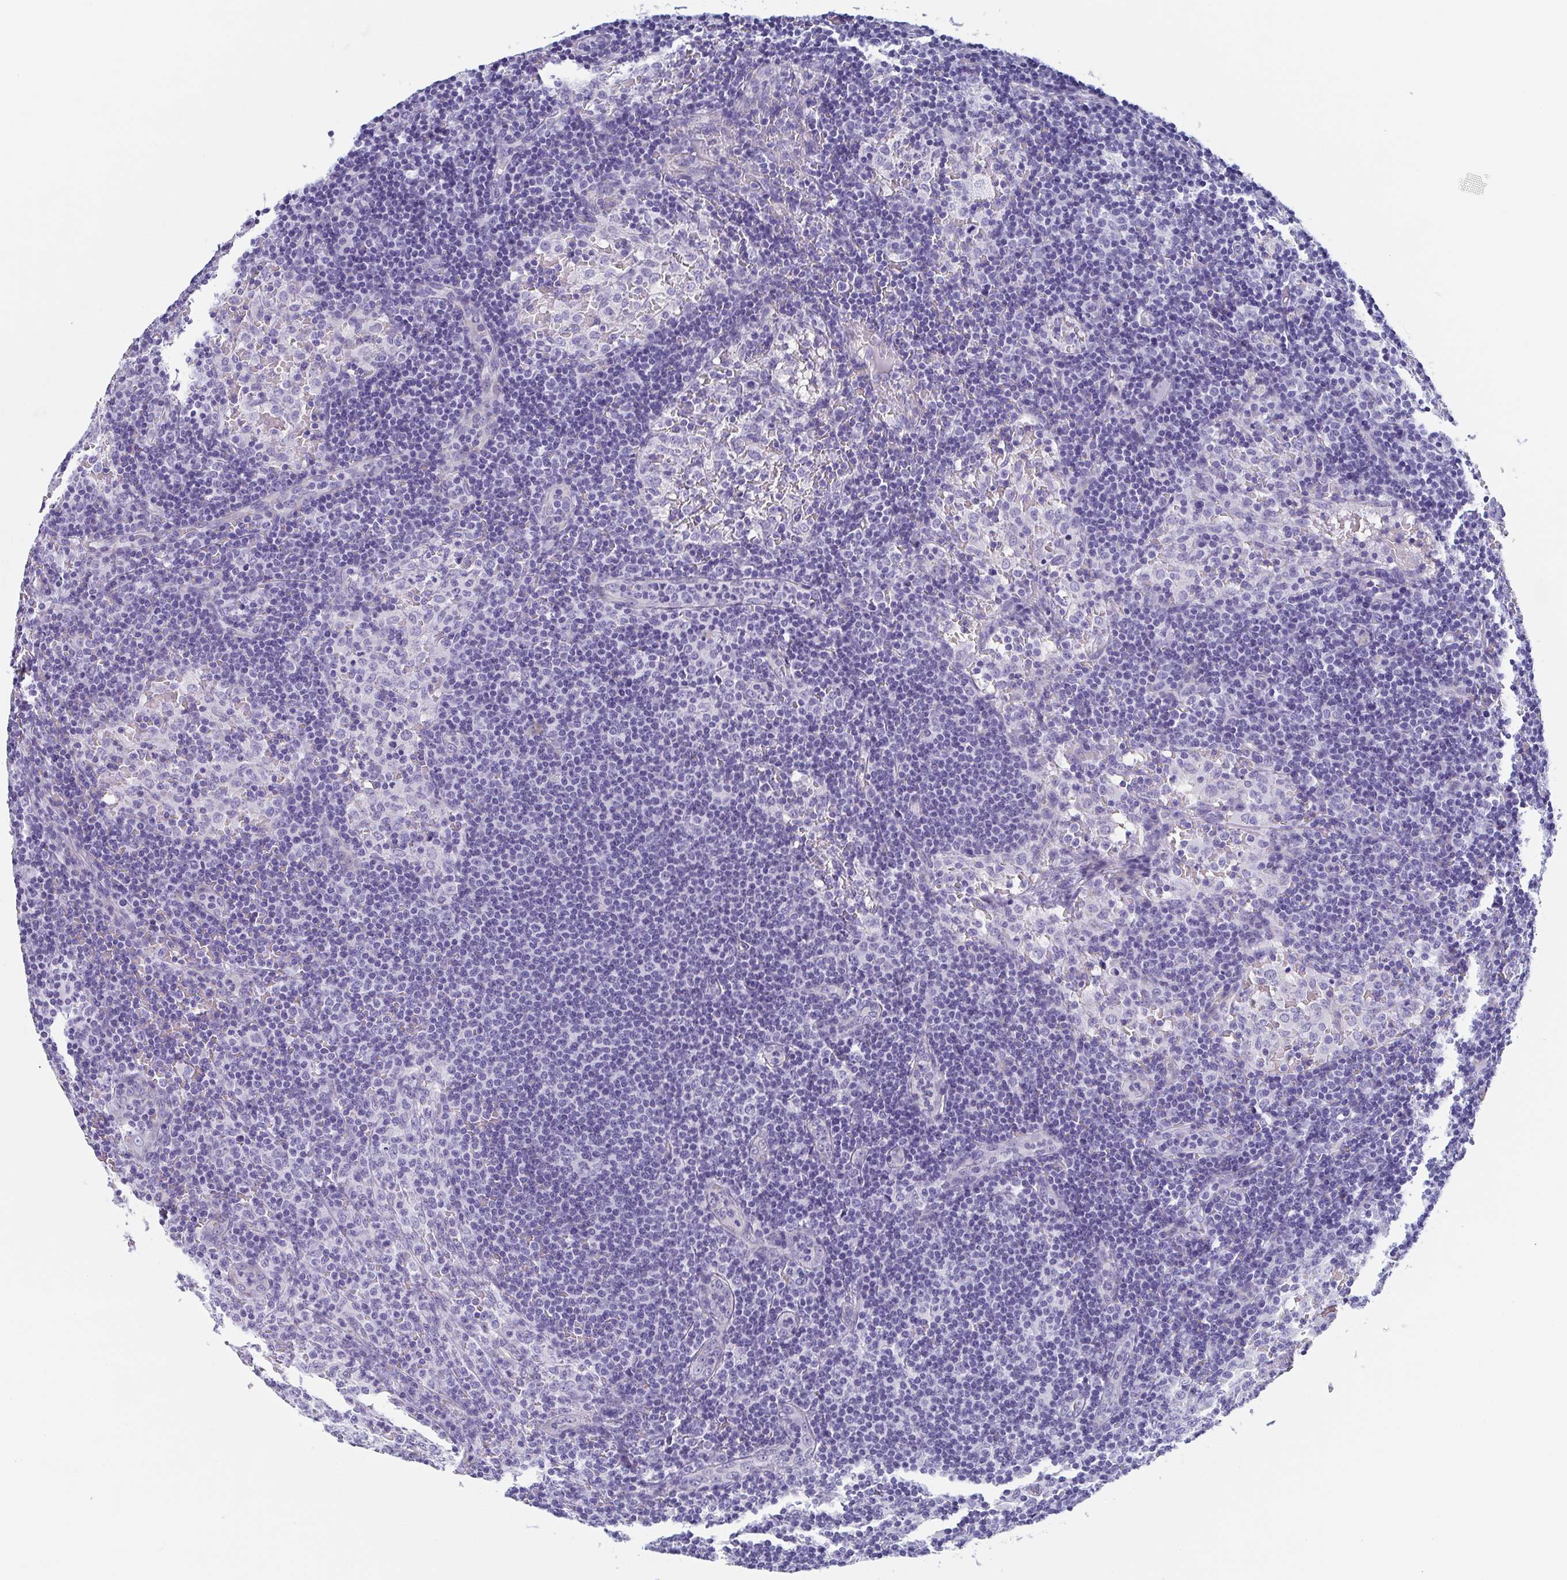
{"staining": {"intensity": "negative", "quantity": "none", "location": "none"}, "tissue": "lymph node", "cell_type": "Germinal center cells", "image_type": "normal", "snomed": [{"axis": "morphology", "description": "Normal tissue, NOS"}, {"axis": "topography", "description": "Lymph node"}], "caption": "This is a image of immunohistochemistry staining of normal lymph node, which shows no staining in germinal center cells.", "gene": "DYNC1I1", "patient": {"sex": "female", "age": 41}}